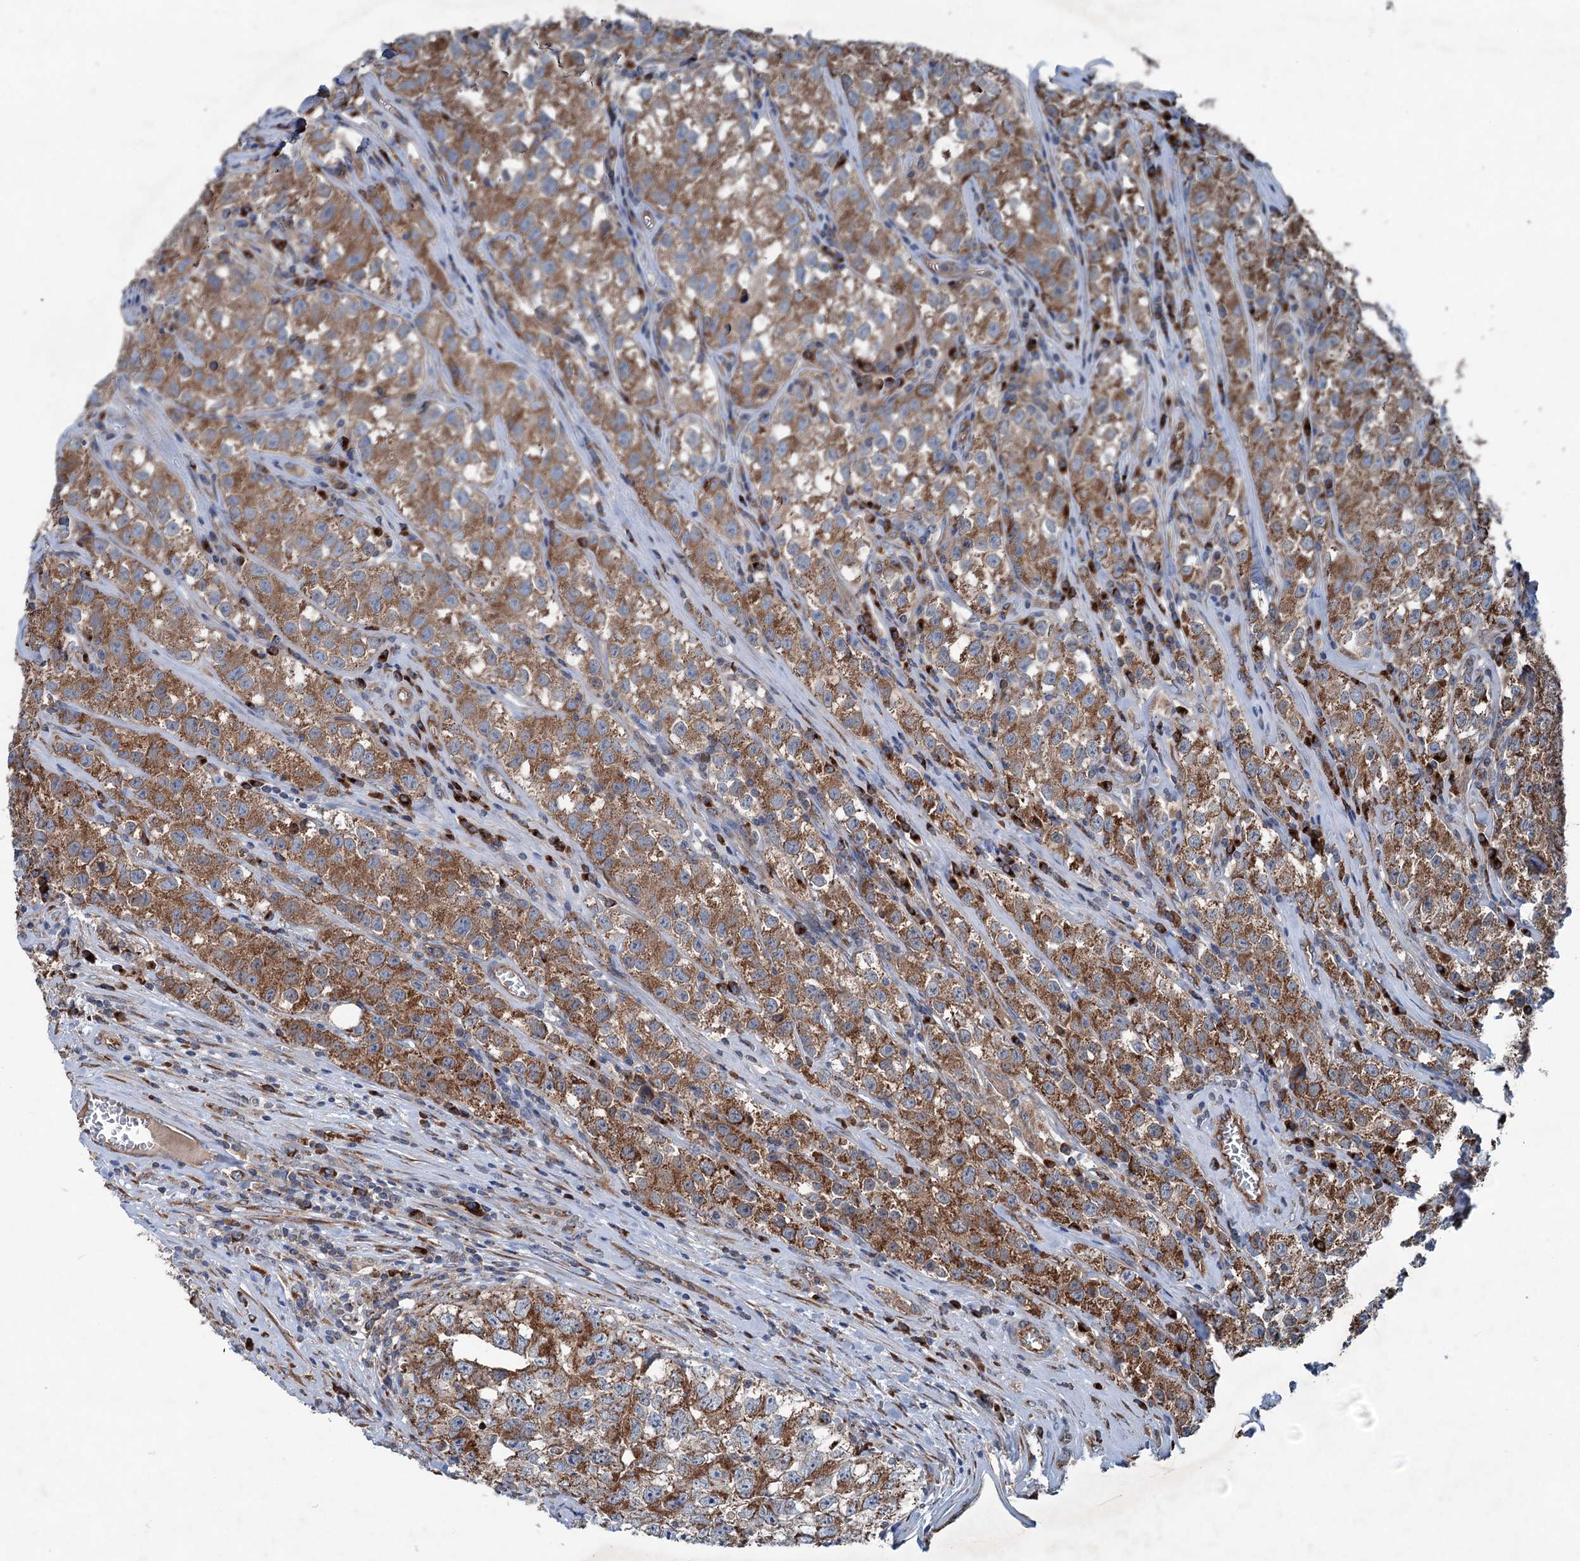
{"staining": {"intensity": "moderate", "quantity": ">75%", "location": "cytoplasmic/membranous"}, "tissue": "testis cancer", "cell_type": "Tumor cells", "image_type": "cancer", "snomed": [{"axis": "morphology", "description": "Seminoma, NOS"}, {"axis": "morphology", "description": "Carcinoma, Embryonal, NOS"}, {"axis": "topography", "description": "Testis"}], "caption": "Moderate cytoplasmic/membranous positivity for a protein is appreciated in about >75% of tumor cells of embryonal carcinoma (testis) using IHC.", "gene": "CALCOCO1", "patient": {"sex": "male", "age": 43}}